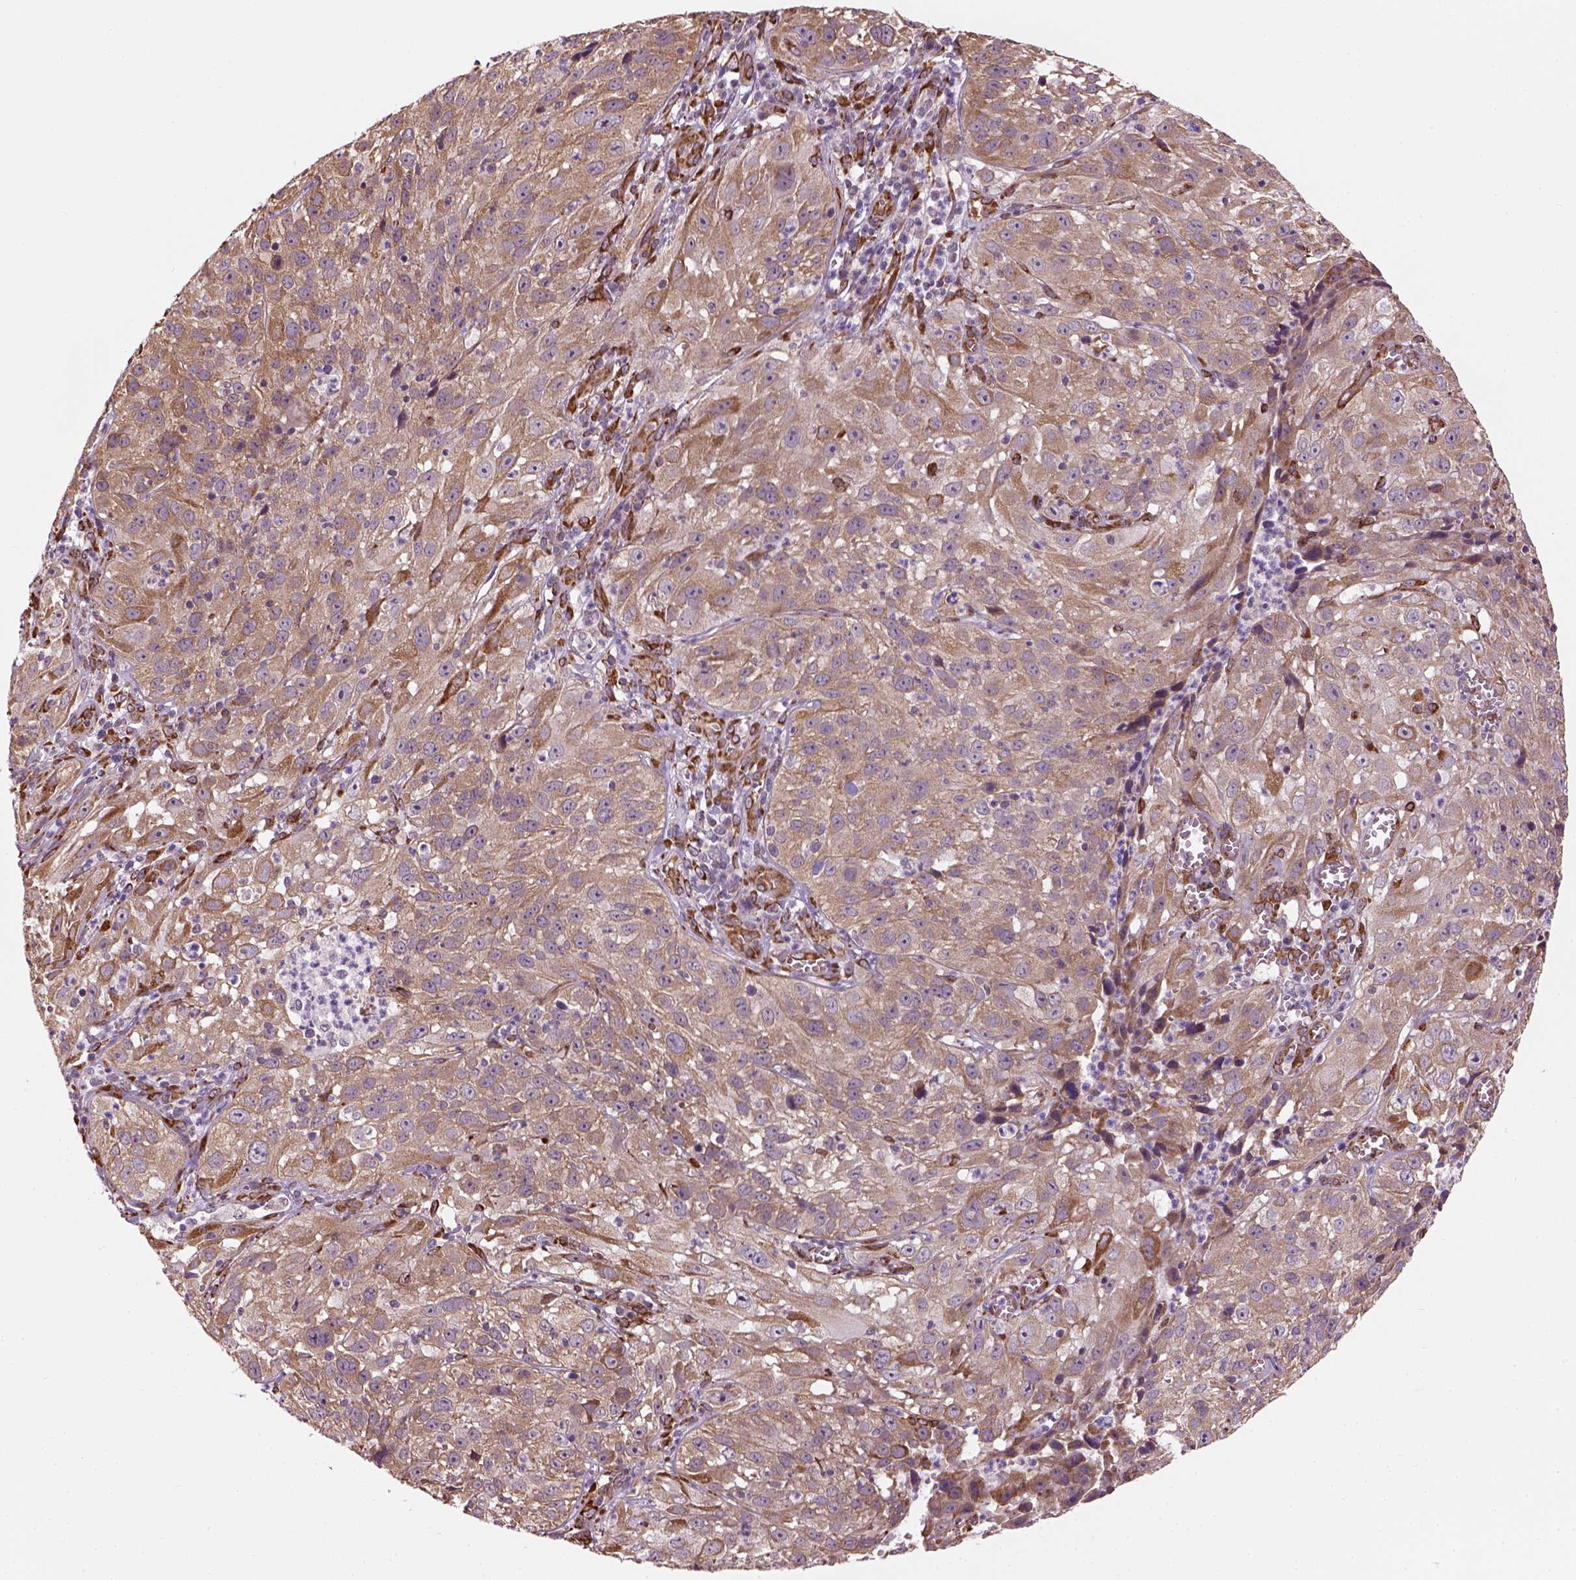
{"staining": {"intensity": "weak", "quantity": ">75%", "location": "cytoplasmic/membranous"}, "tissue": "cervical cancer", "cell_type": "Tumor cells", "image_type": "cancer", "snomed": [{"axis": "morphology", "description": "Squamous cell carcinoma, NOS"}, {"axis": "topography", "description": "Cervix"}], "caption": "Brown immunohistochemical staining in human cervical cancer (squamous cell carcinoma) exhibits weak cytoplasmic/membranous expression in about >75% of tumor cells.", "gene": "XK", "patient": {"sex": "female", "age": 32}}